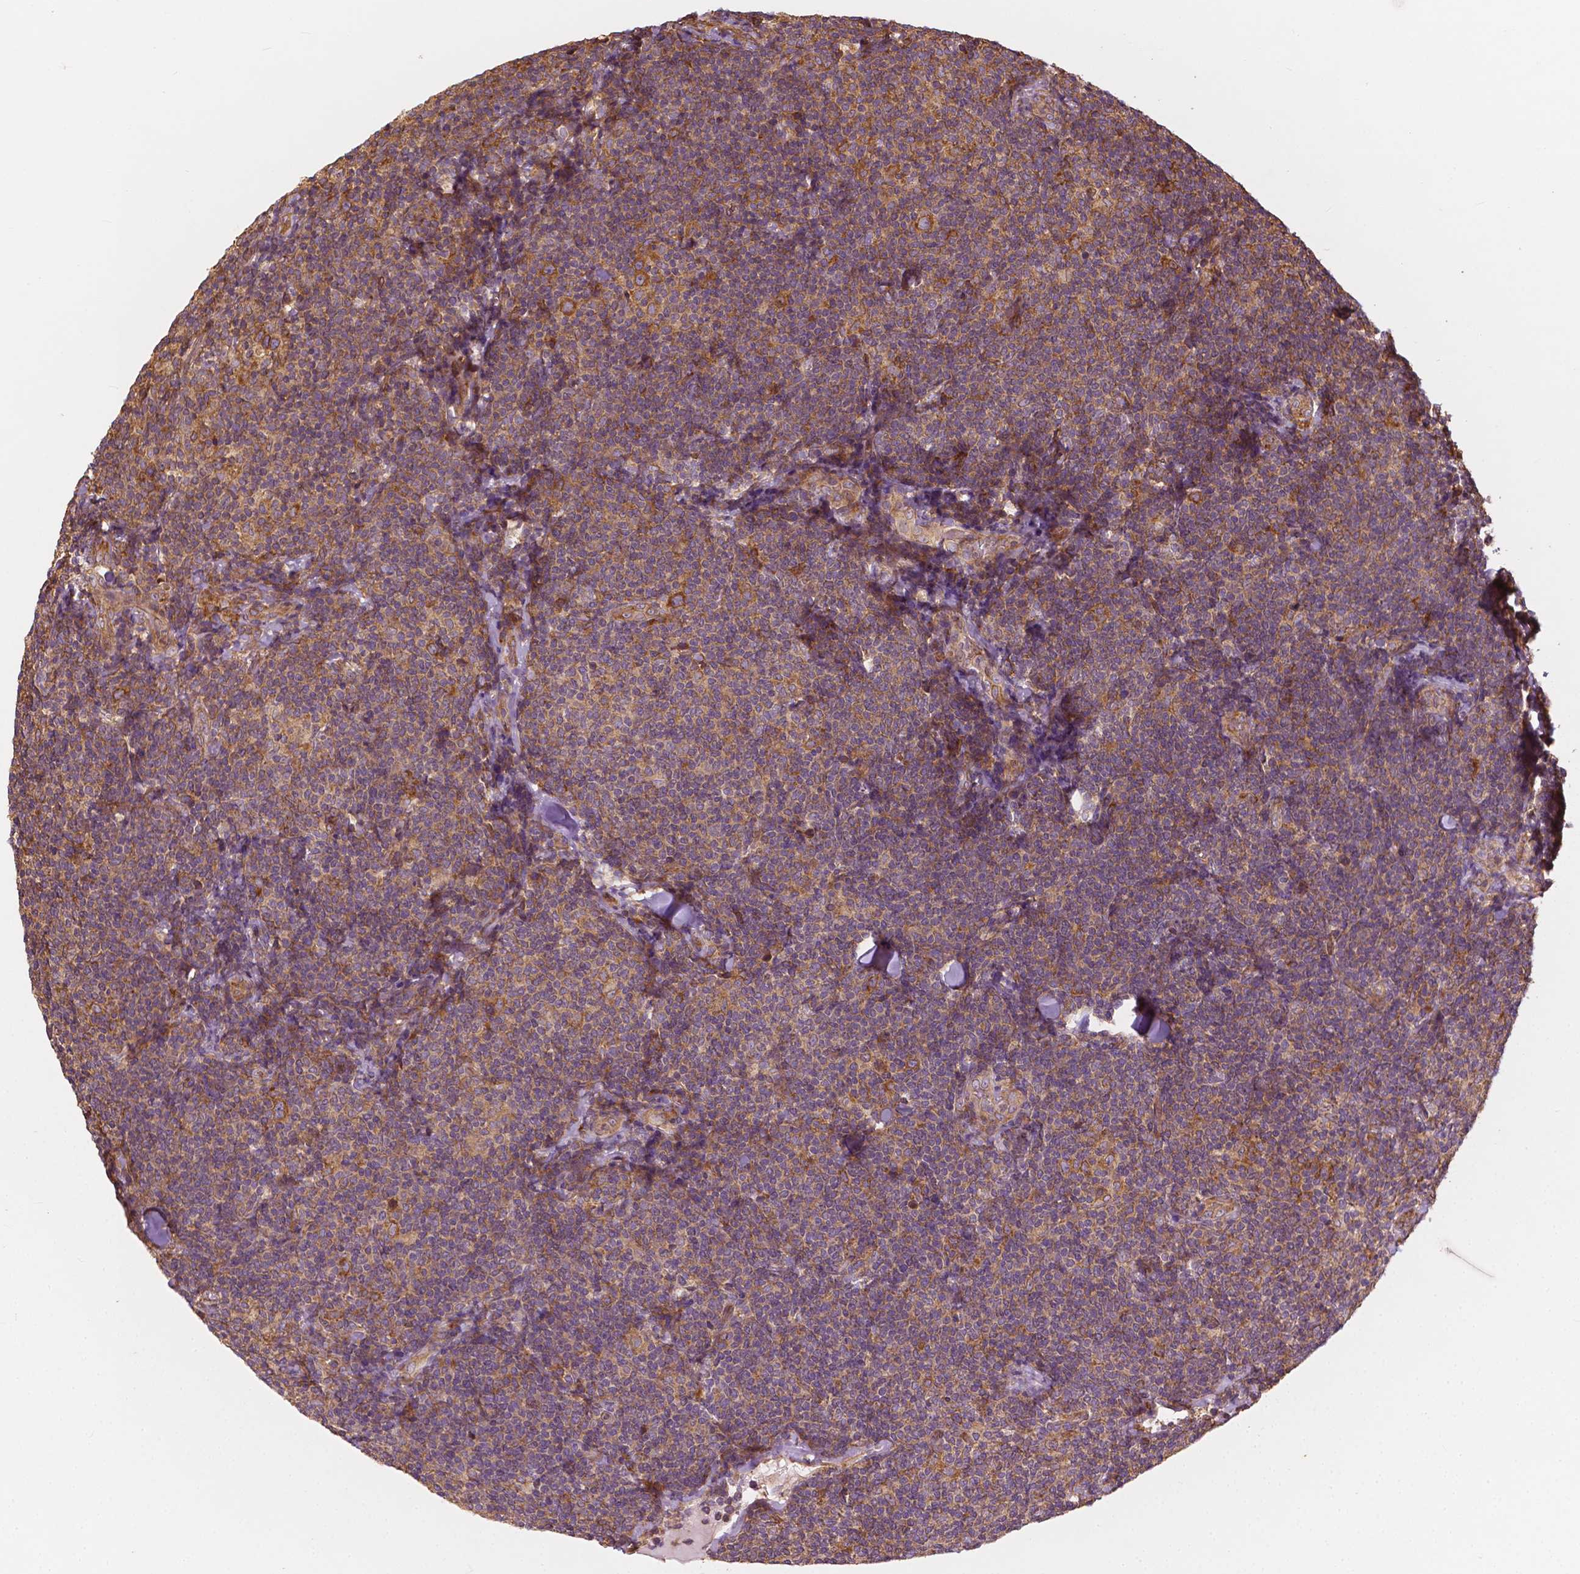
{"staining": {"intensity": "weak", "quantity": "25%-75%", "location": "cytoplasmic/membranous"}, "tissue": "lymphoma", "cell_type": "Tumor cells", "image_type": "cancer", "snomed": [{"axis": "morphology", "description": "Malignant lymphoma, non-Hodgkin's type, Low grade"}, {"axis": "topography", "description": "Lymph node"}], "caption": "IHC histopathology image of low-grade malignant lymphoma, non-Hodgkin's type stained for a protein (brown), which reveals low levels of weak cytoplasmic/membranous positivity in about 25%-75% of tumor cells.", "gene": "G3BP1", "patient": {"sex": "female", "age": 56}}